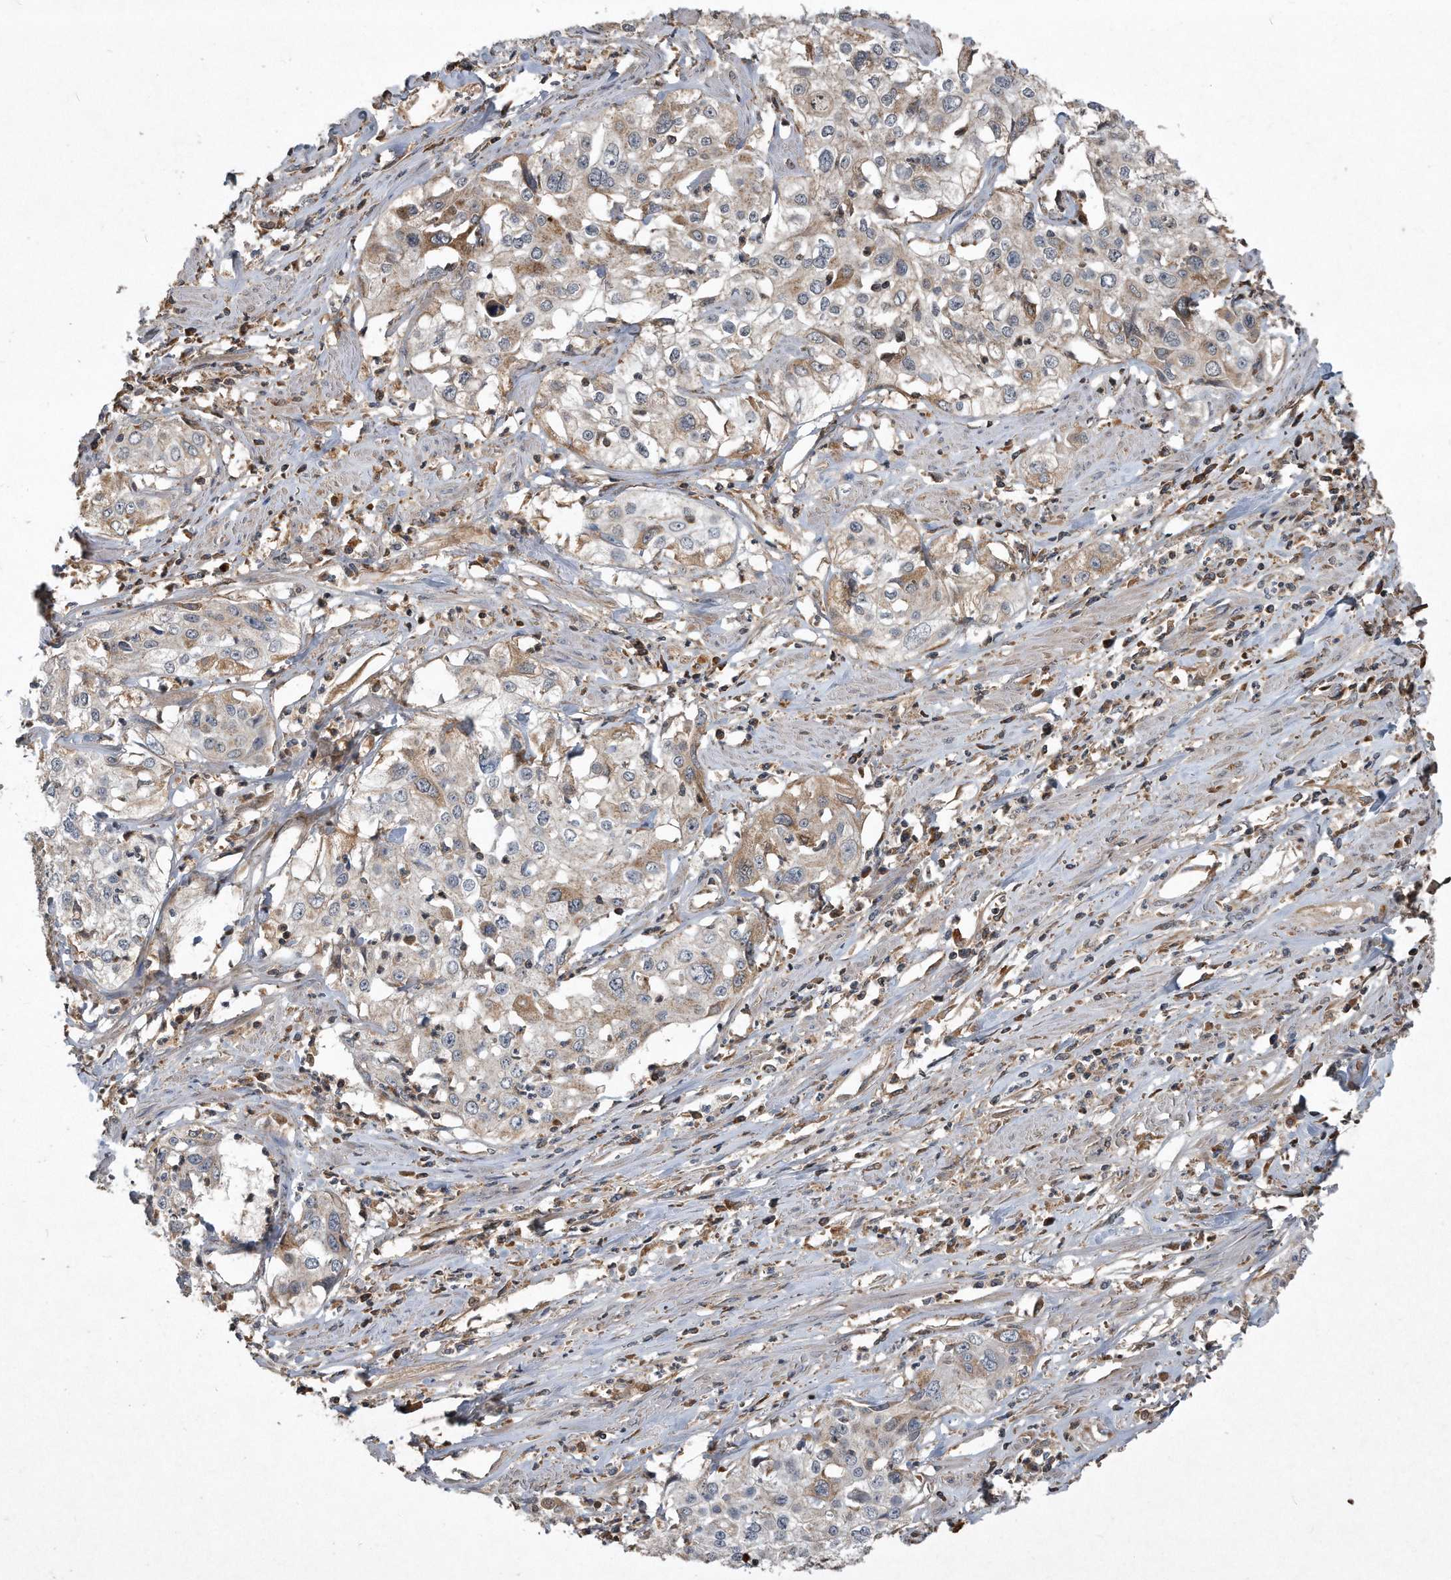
{"staining": {"intensity": "weak", "quantity": "<25%", "location": "cytoplasmic/membranous"}, "tissue": "cervical cancer", "cell_type": "Tumor cells", "image_type": "cancer", "snomed": [{"axis": "morphology", "description": "Squamous cell carcinoma, NOS"}, {"axis": "topography", "description": "Cervix"}], "caption": "This image is of squamous cell carcinoma (cervical) stained with immunohistochemistry to label a protein in brown with the nuclei are counter-stained blue. There is no staining in tumor cells. (DAB (3,3'-diaminobenzidine) IHC, high magnification).", "gene": "SDHA", "patient": {"sex": "female", "age": 31}}